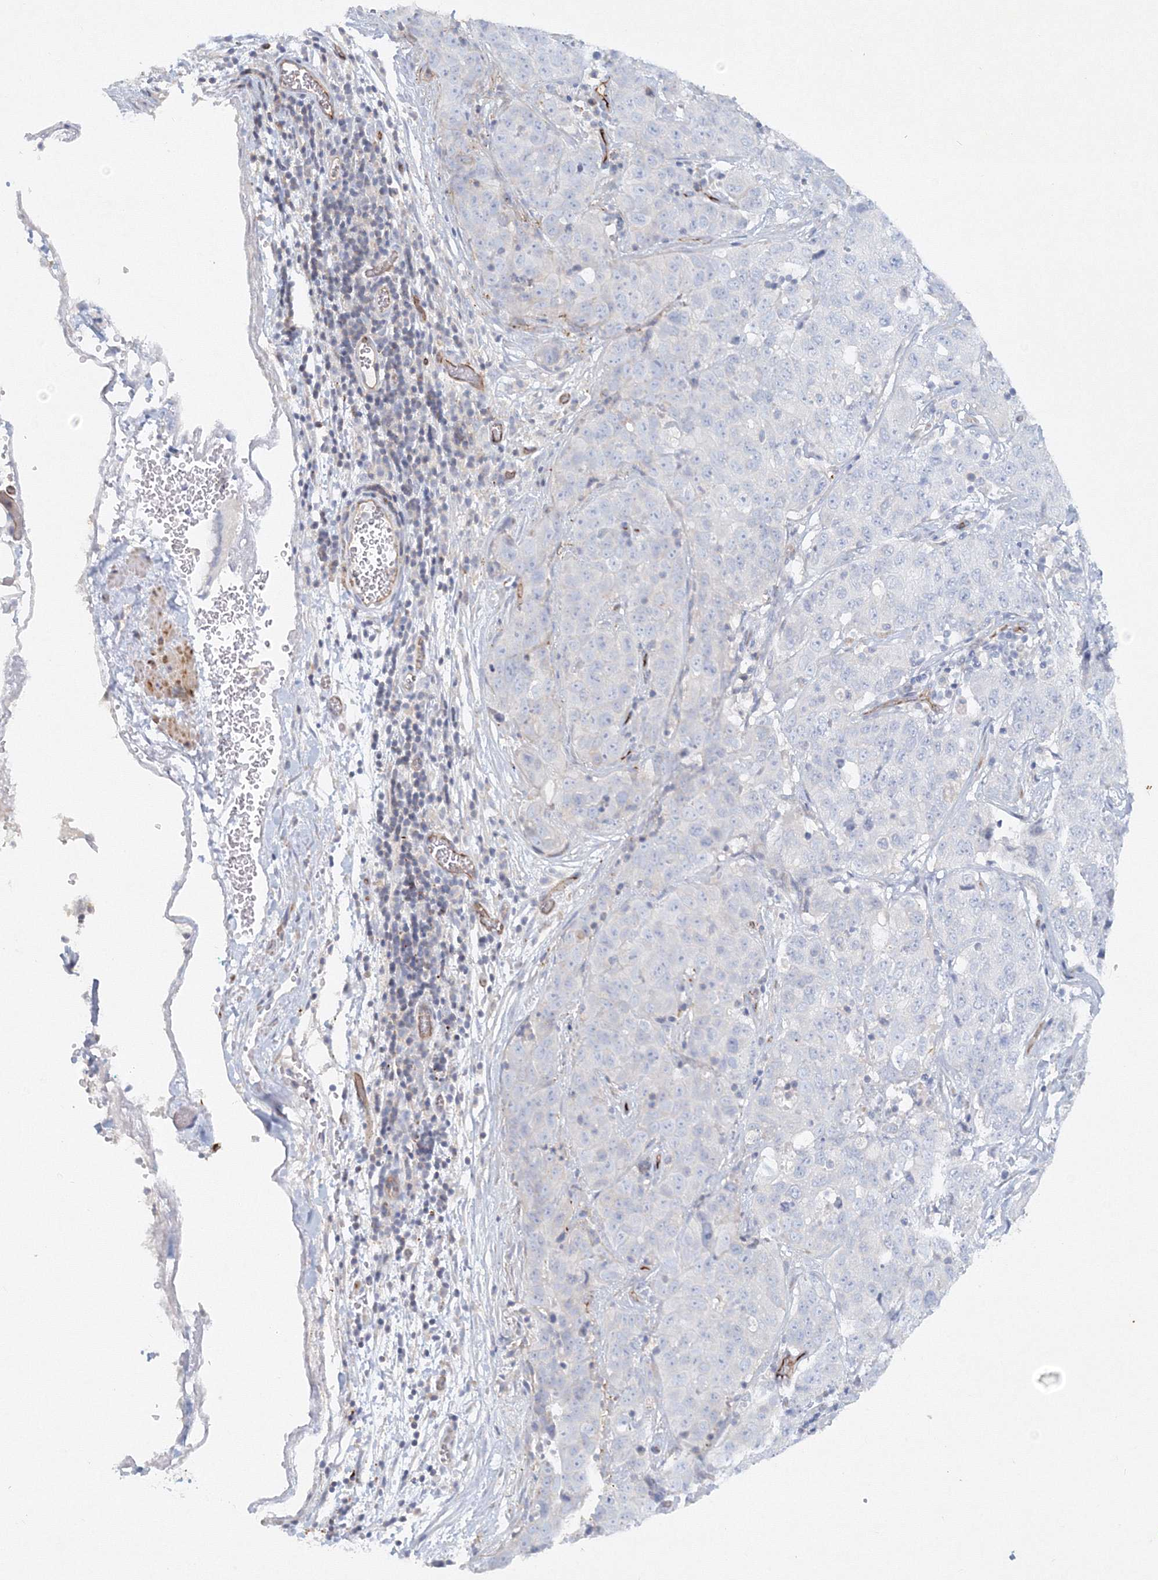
{"staining": {"intensity": "negative", "quantity": "none", "location": "none"}, "tissue": "stomach cancer", "cell_type": "Tumor cells", "image_type": "cancer", "snomed": [{"axis": "morphology", "description": "Normal tissue, NOS"}, {"axis": "morphology", "description": "Adenocarcinoma, NOS"}, {"axis": "topography", "description": "Lymph node"}, {"axis": "topography", "description": "Stomach"}], "caption": "DAB (3,3'-diaminobenzidine) immunohistochemical staining of stomach cancer reveals no significant expression in tumor cells.", "gene": "DNAH1", "patient": {"sex": "male", "age": 48}}